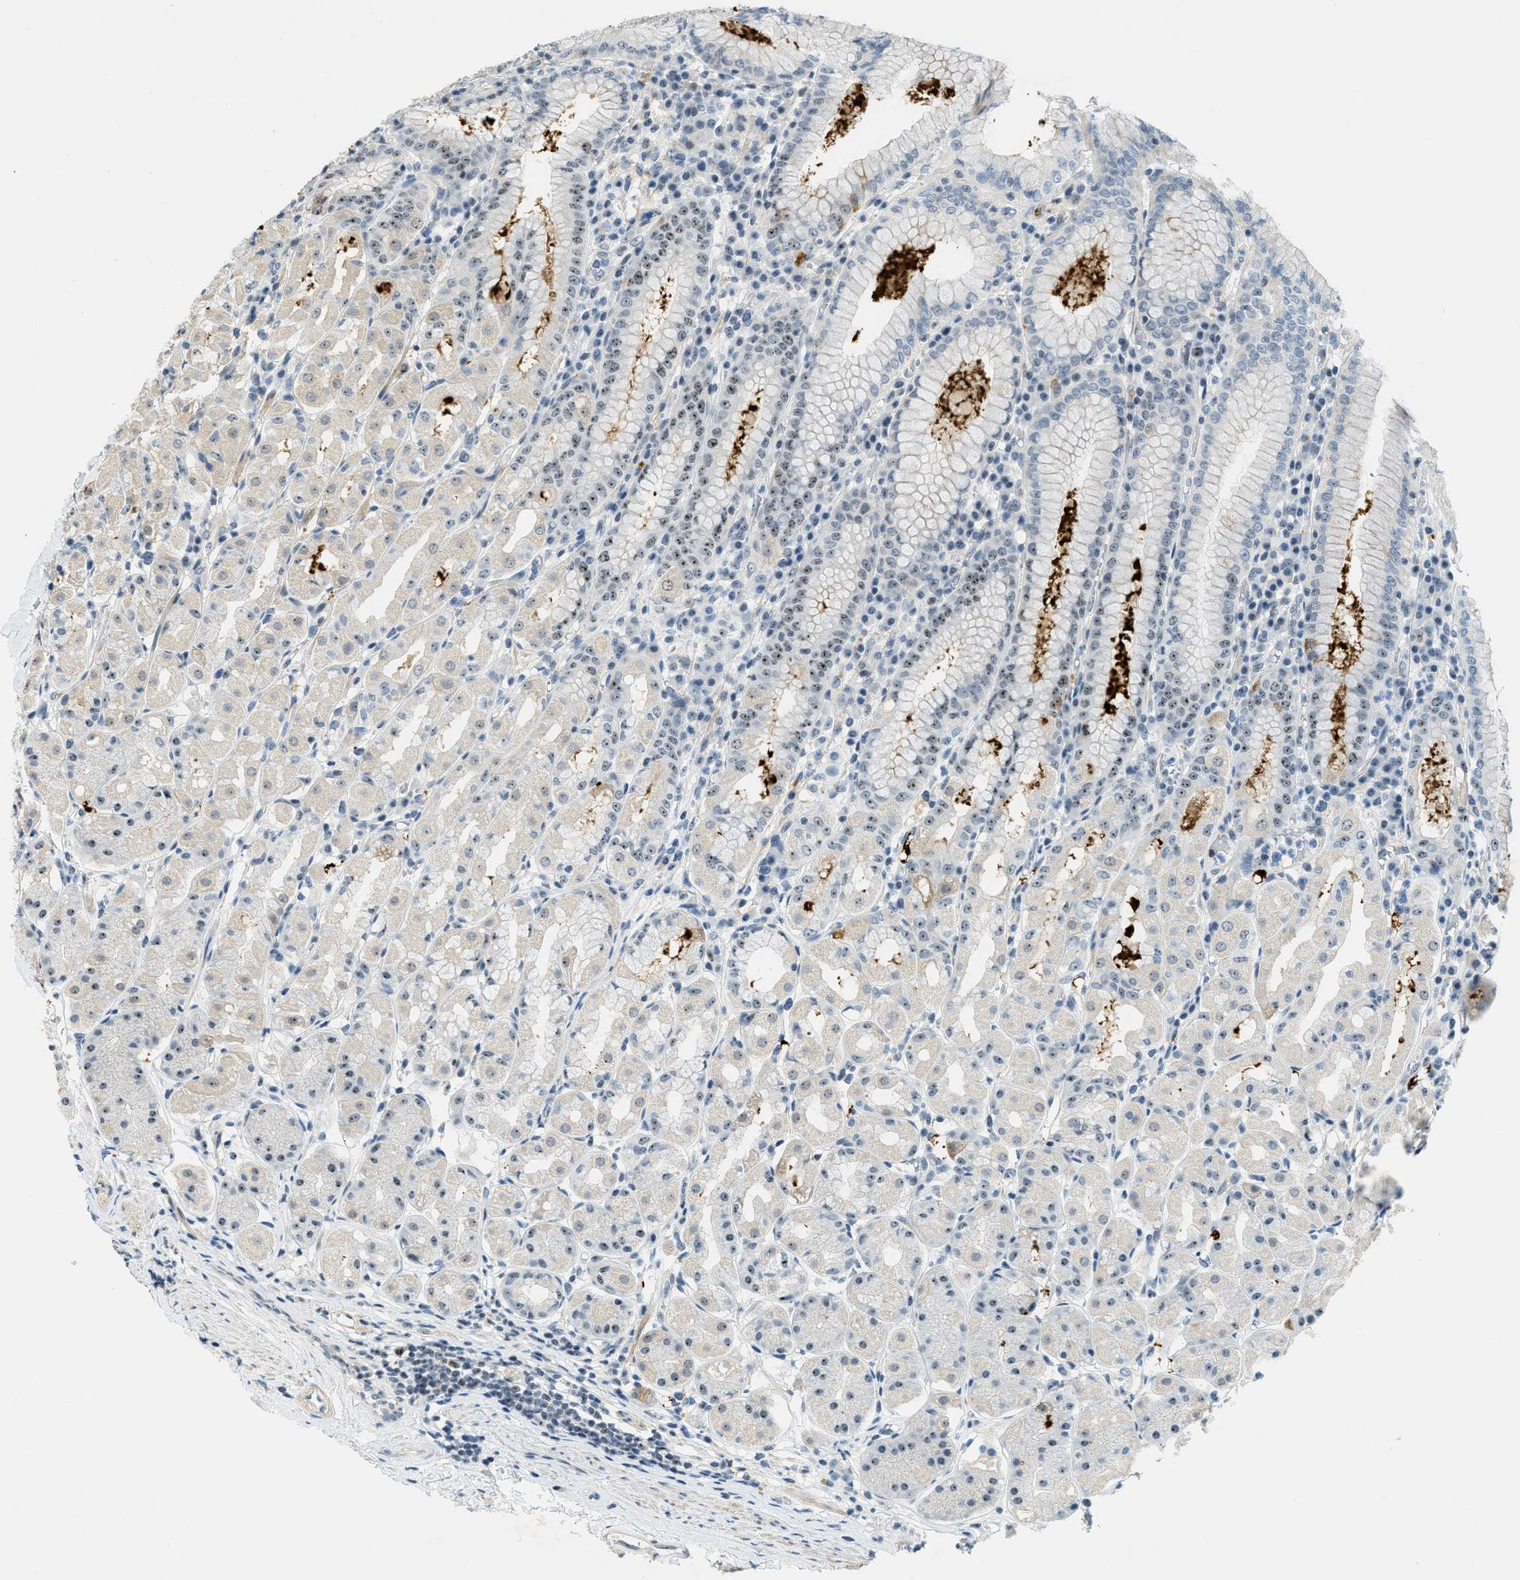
{"staining": {"intensity": "strong", "quantity": "<25%", "location": "nuclear"}, "tissue": "stomach", "cell_type": "Glandular cells", "image_type": "normal", "snomed": [{"axis": "morphology", "description": "Normal tissue, NOS"}, {"axis": "topography", "description": "Stomach"}, {"axis": "topography", "description": "Stomach, lower"}], "caption": "Human stomach stained for a protein (brown) exhibits strong nuclear positive expression in about <25% of glandular cells.", "gene": "DDX47", "patient": {"sex": "female", "age": 56}}